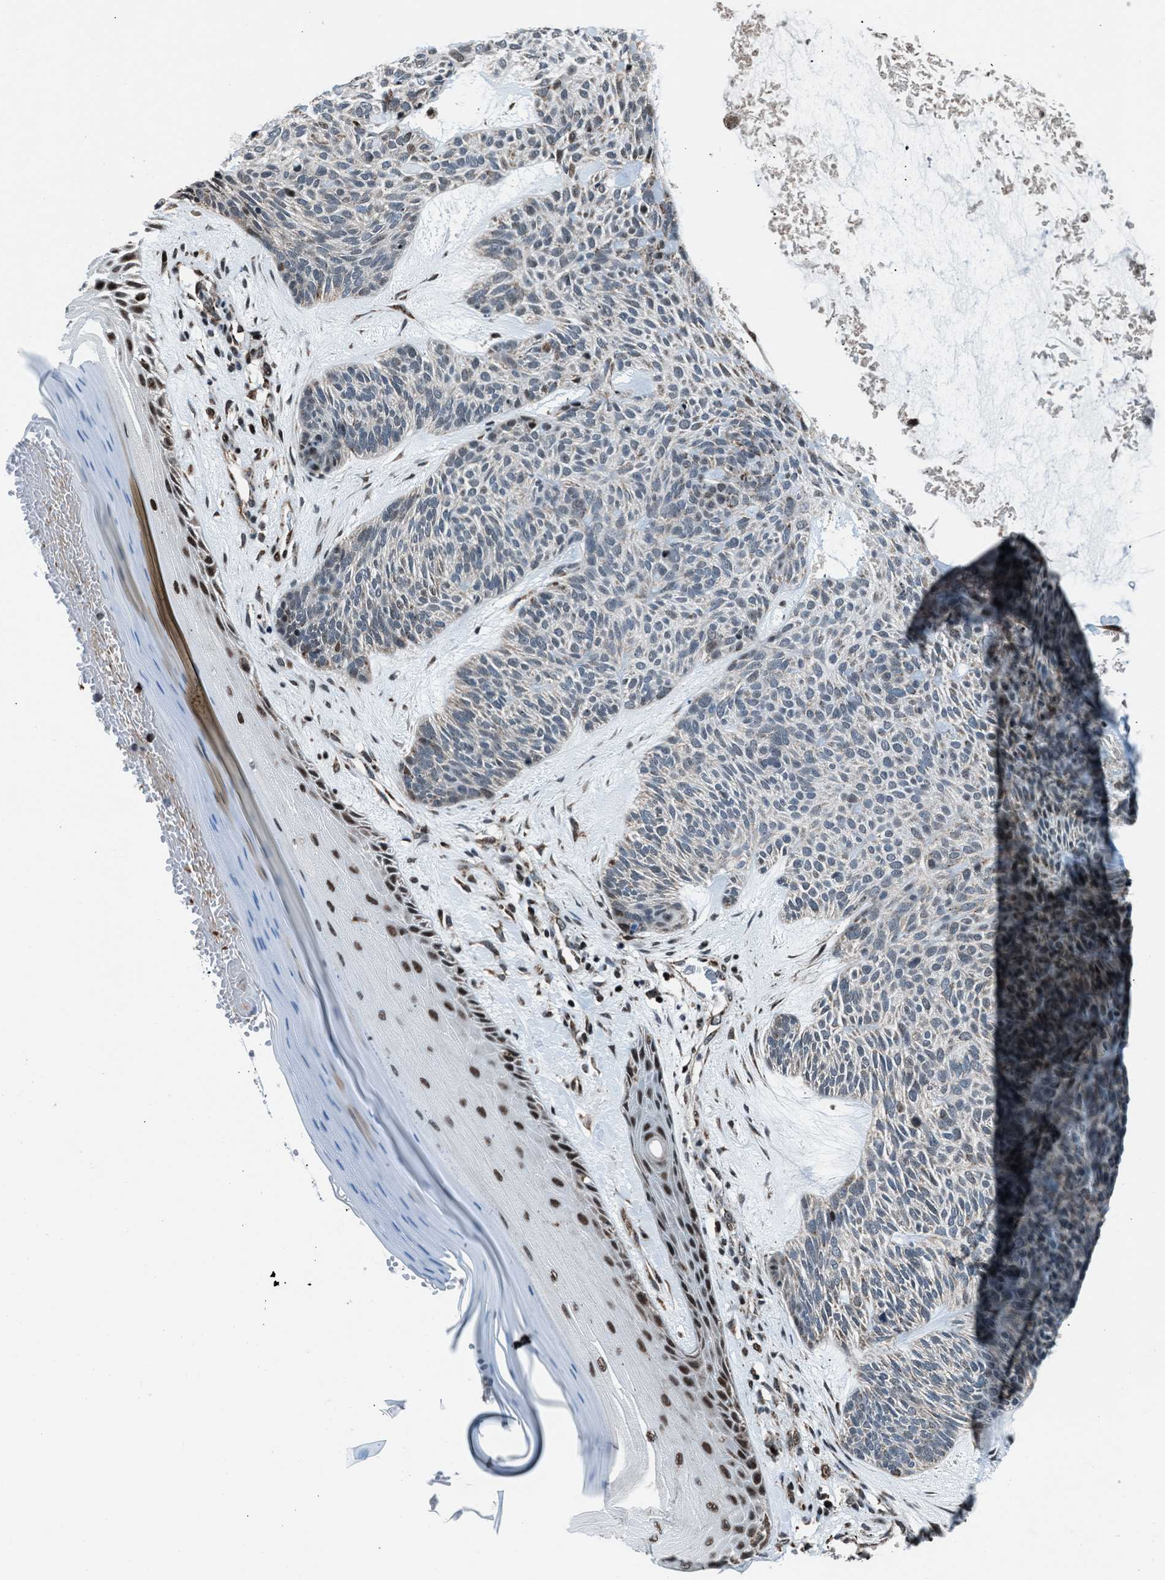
{"staining": {"intensity": "moderate", "quantity": "<25%", "location": "cytoplasmic/membranous"}, "tissue": "skin cancer", "cell_type": "Tumor cells", "image_type": "cancer", "snomed": [{"axis": "morphology", "description": "Basal cell carcinoma"}, {"axis": "topography", "description": "Skin"}], "caption": "The histopathology image shows immunohistochemical staining of basal cell carcinoma (skin). There is moderate cytoplasmic/membranous positivity is present in about <25% of tumor cells. (DAB (3,3'-diaminobenzidine) IHC with brightfield microscopy, high magnification).", "gene": "MORC3", "patient": {"sex": "male", "age": 55}}